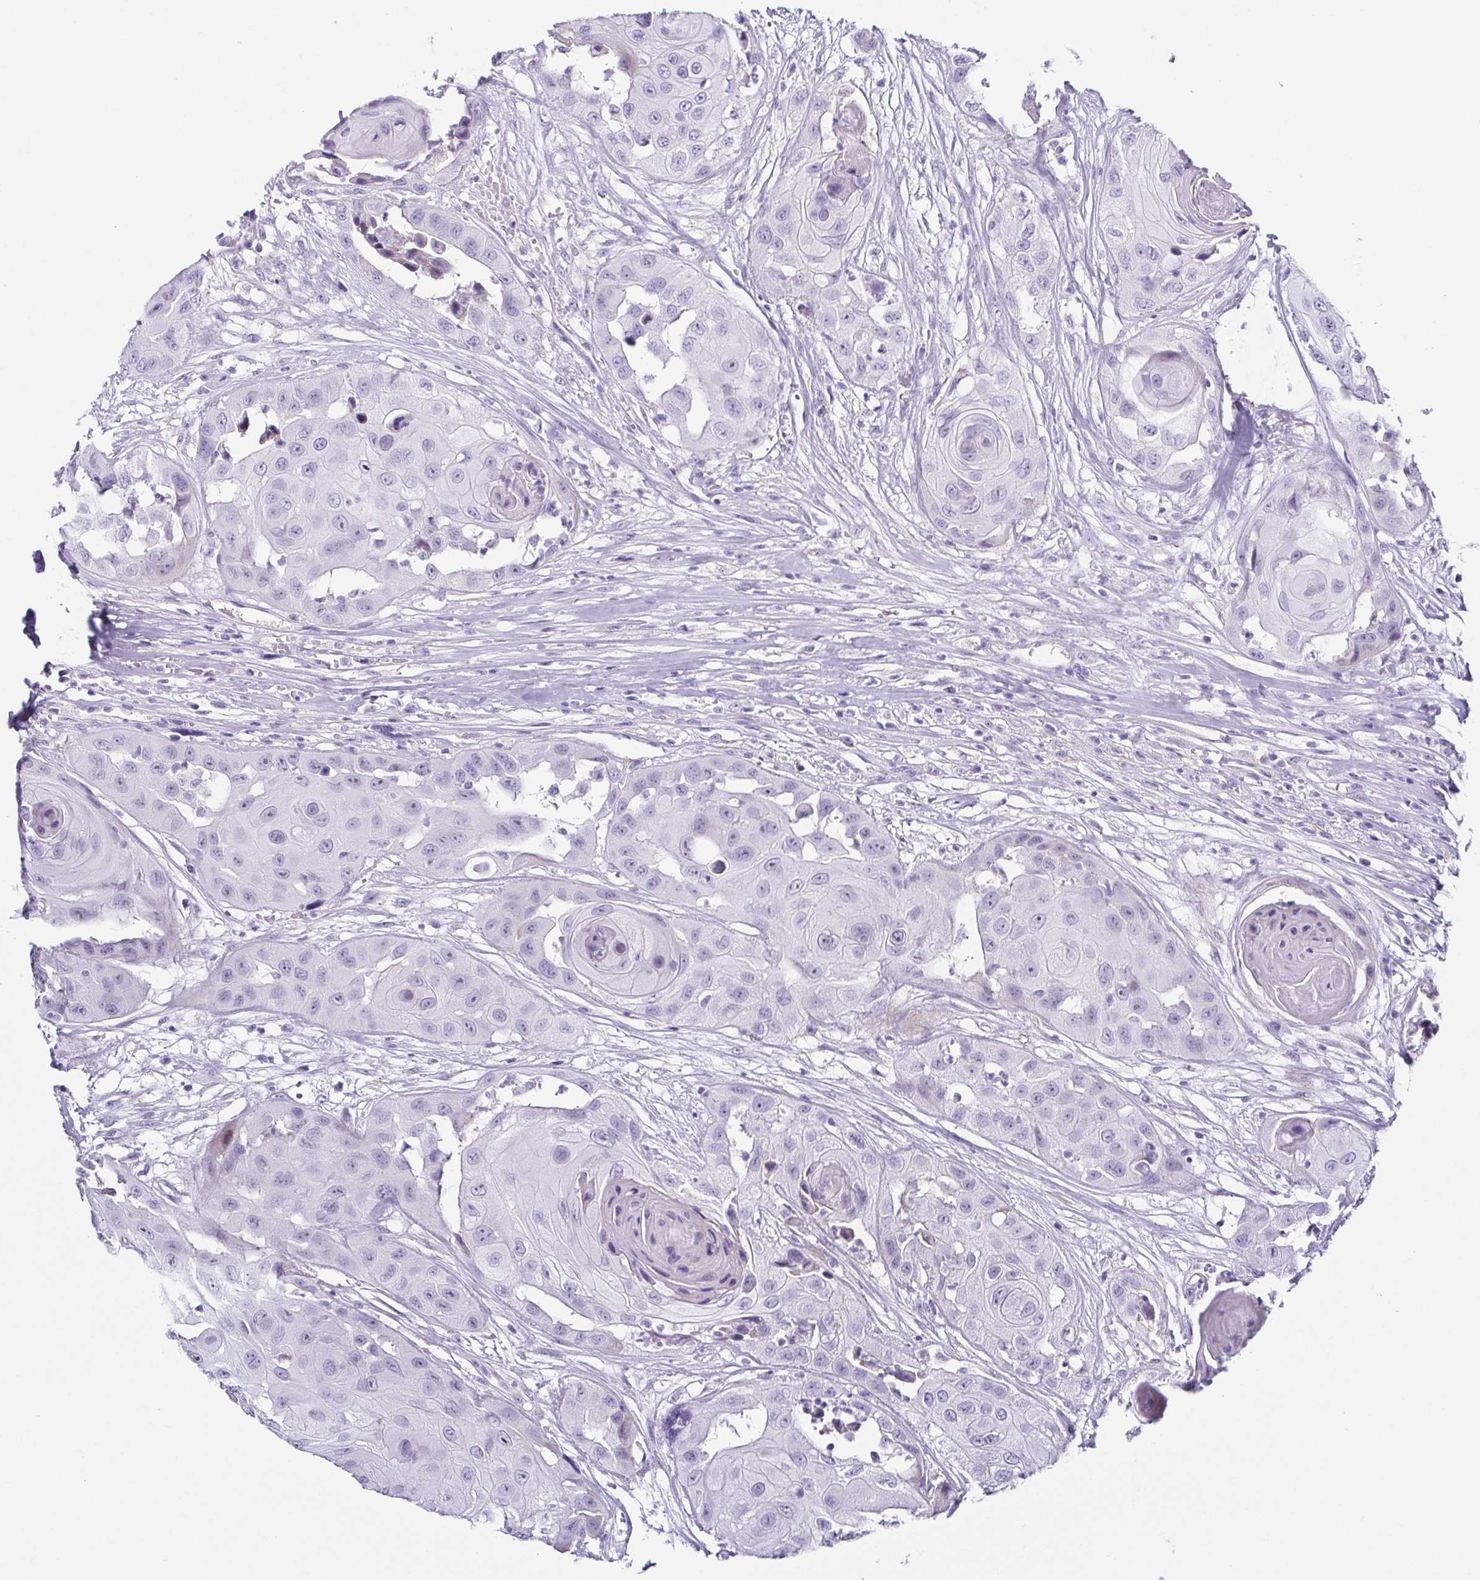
{"staining": {"intensity": "negative", "quantity": "none", "location": "none"}, "tissue": "head and neck cancer", "cell_type": "Tumor cells", "image_type": "cancer", "snomed": [{"axis": "morphology", "description": "Squamous cell carcinoma, NOS"}, {"axis": "topography", "description": "Head-Neck"}], "caption": "This is an immunohistochemistry photomicrograph of head and neck squamous cell carcinoma. There is no expression in tumor cells.", "gene": "TNNT2", "patient": {"sex": "male", "age": 83}}